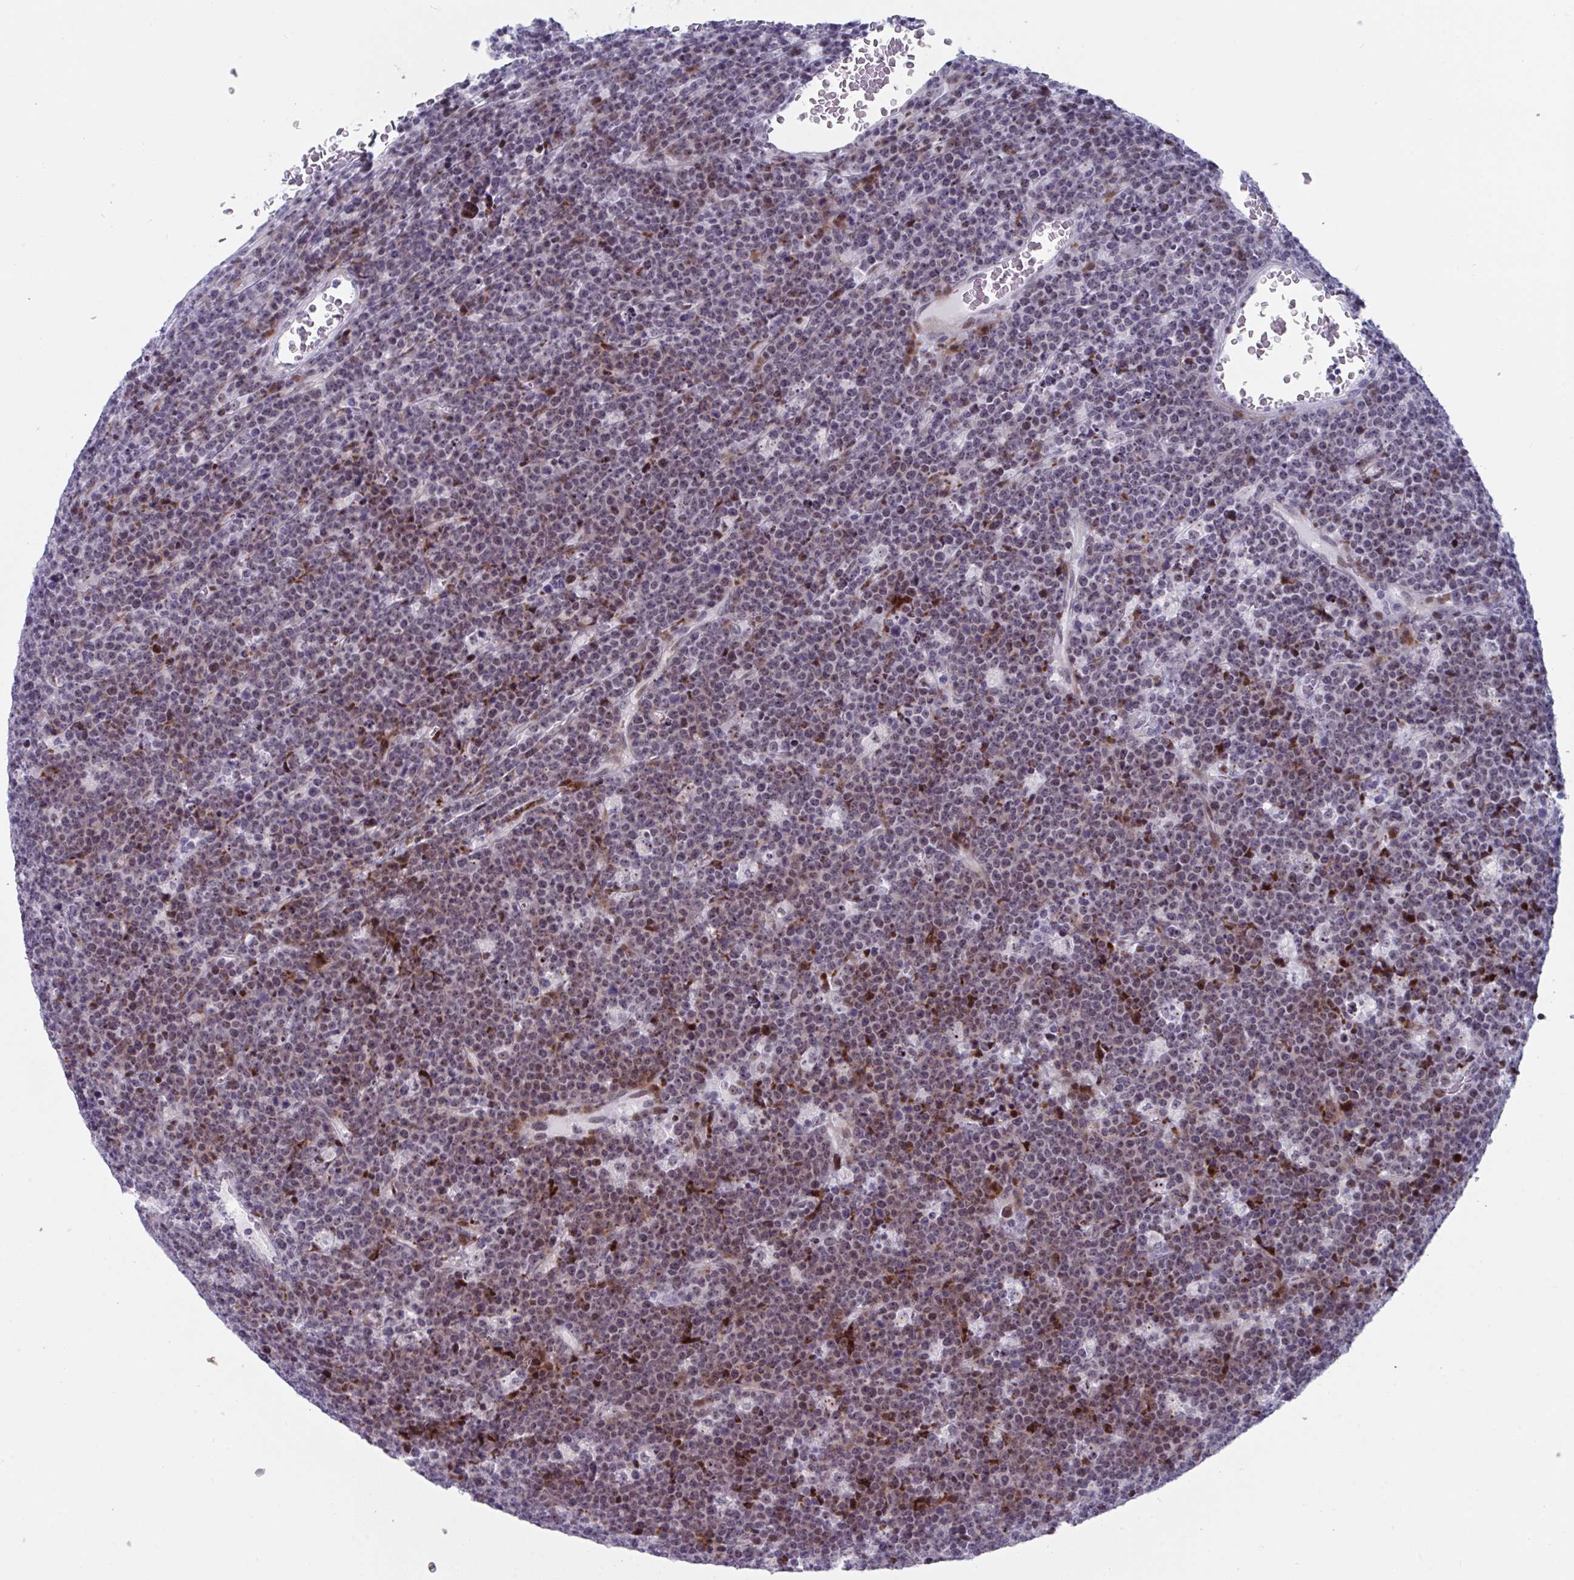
{"staining": {"intensity": "weak", "quantity": "25%-75%", "location": "nuclear"}, "tissue": "lymphoma", "cell_type": "Tumor cells", "image_type": "cancer", "snomed": [{"axis": "morphology", "description": "Malignant lymphoma, non-Hodgkin's type, High grade"}, {"axis": "topography", "description": "Ovary"}], "caption": "High-grade malignant lymphoma, non-Hodgkin's type stained with a brown dye exhibits weak nuclear positive staining in approximately 25%-75% of tumor cells.", "gene": "NR1H2", "patient": {"sex": "female", "age": 56}}